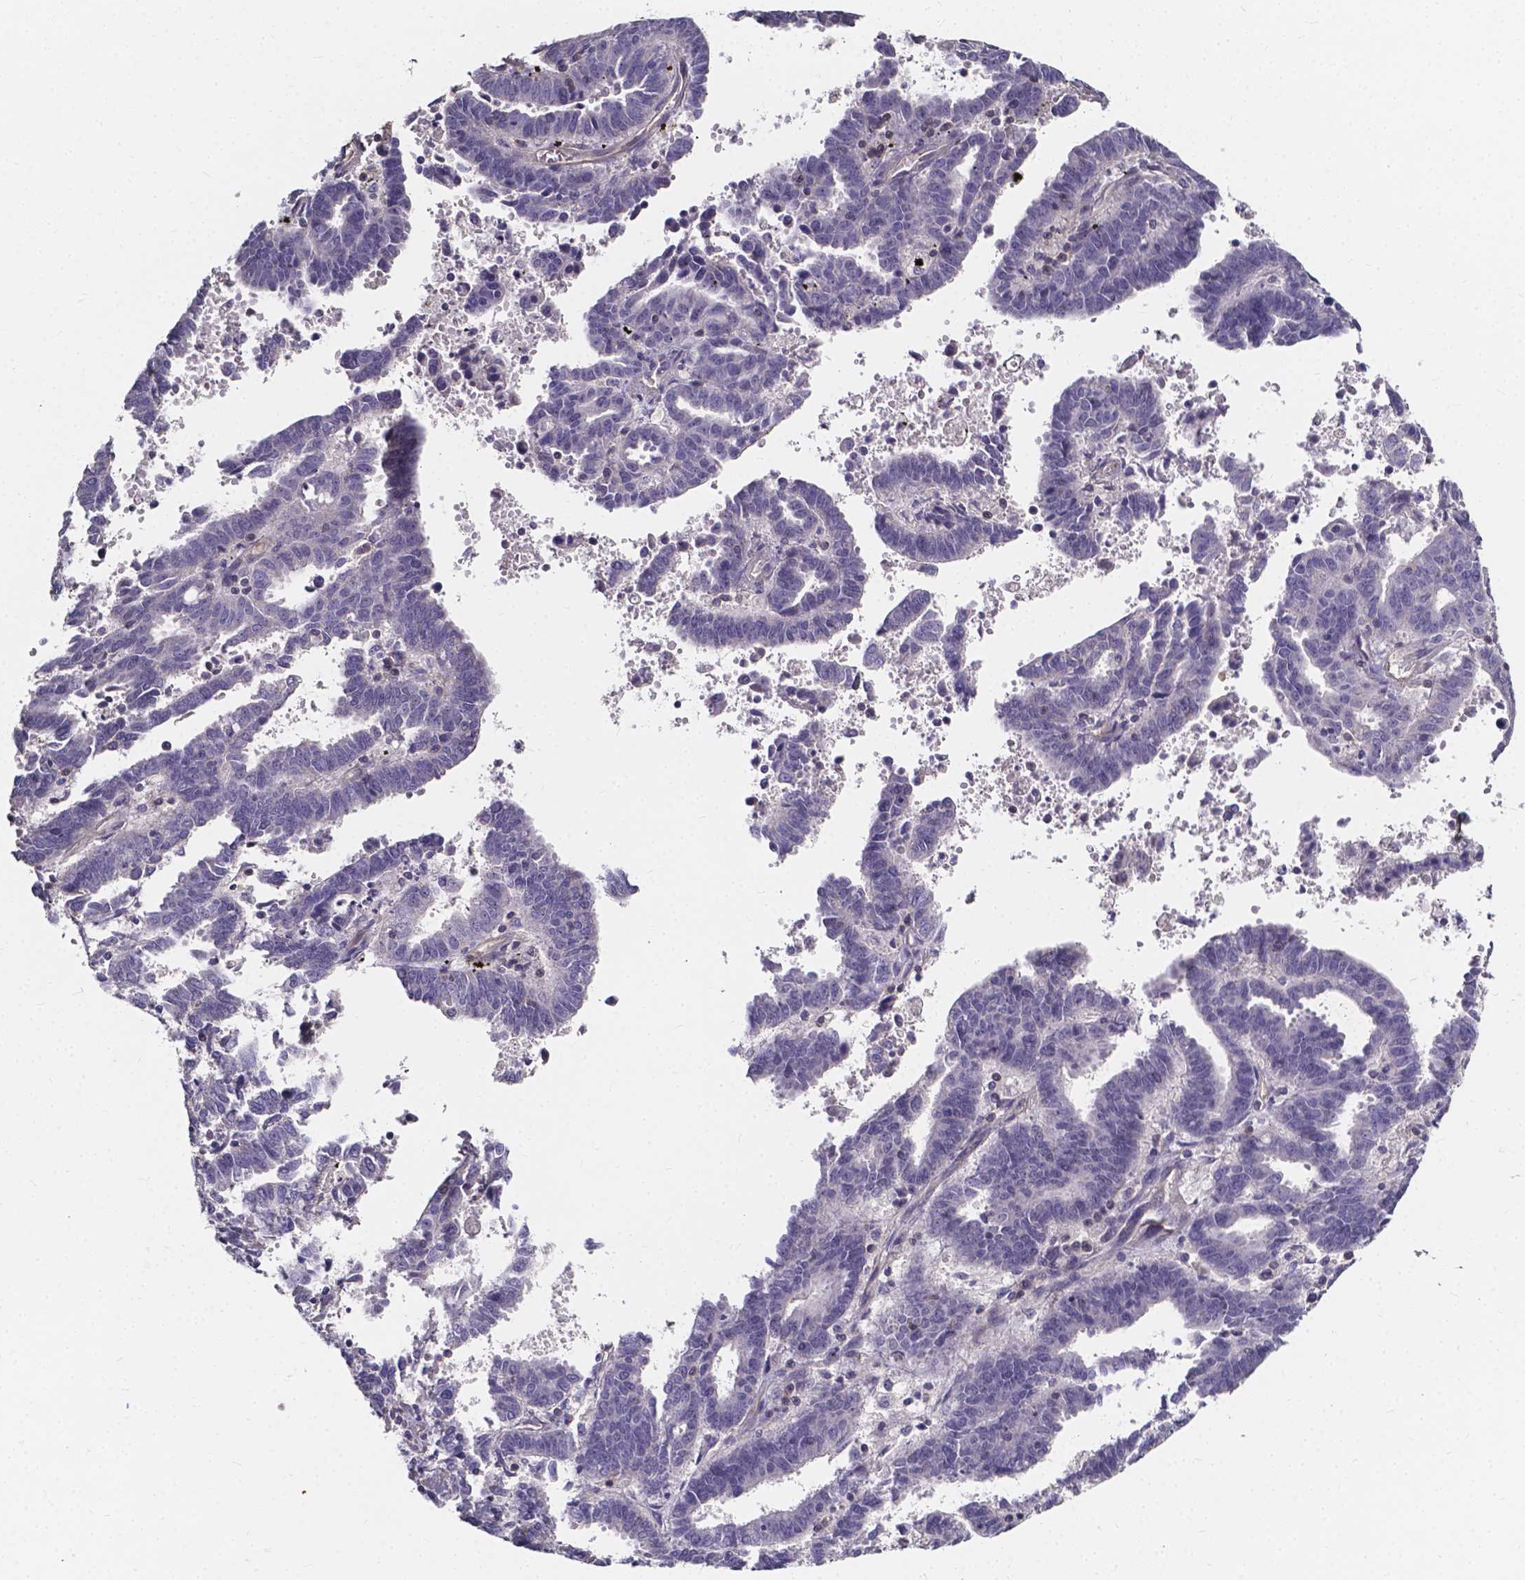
{"staining": {"intensity": "negative", "quantity": "none", "location": "none"}, "tissue": "endometrial cancer", "cell_type": "Tumor cells", "image_type": "cancer", "snomed": [{"axis": "morphology", "description": "Adenocarcinoma, NOS"}, {"axis": "topography", "description": "Uterus"}], "caption": "IHC micrograph of neoplastic tissue: human endometrial cancer stained with DAB (3,3'-diaminobenzidine) exhibits no significant protein positivity in tumor cells.", "gene": "THEMIS", "patient": {"sex": "female", "age": 83}}